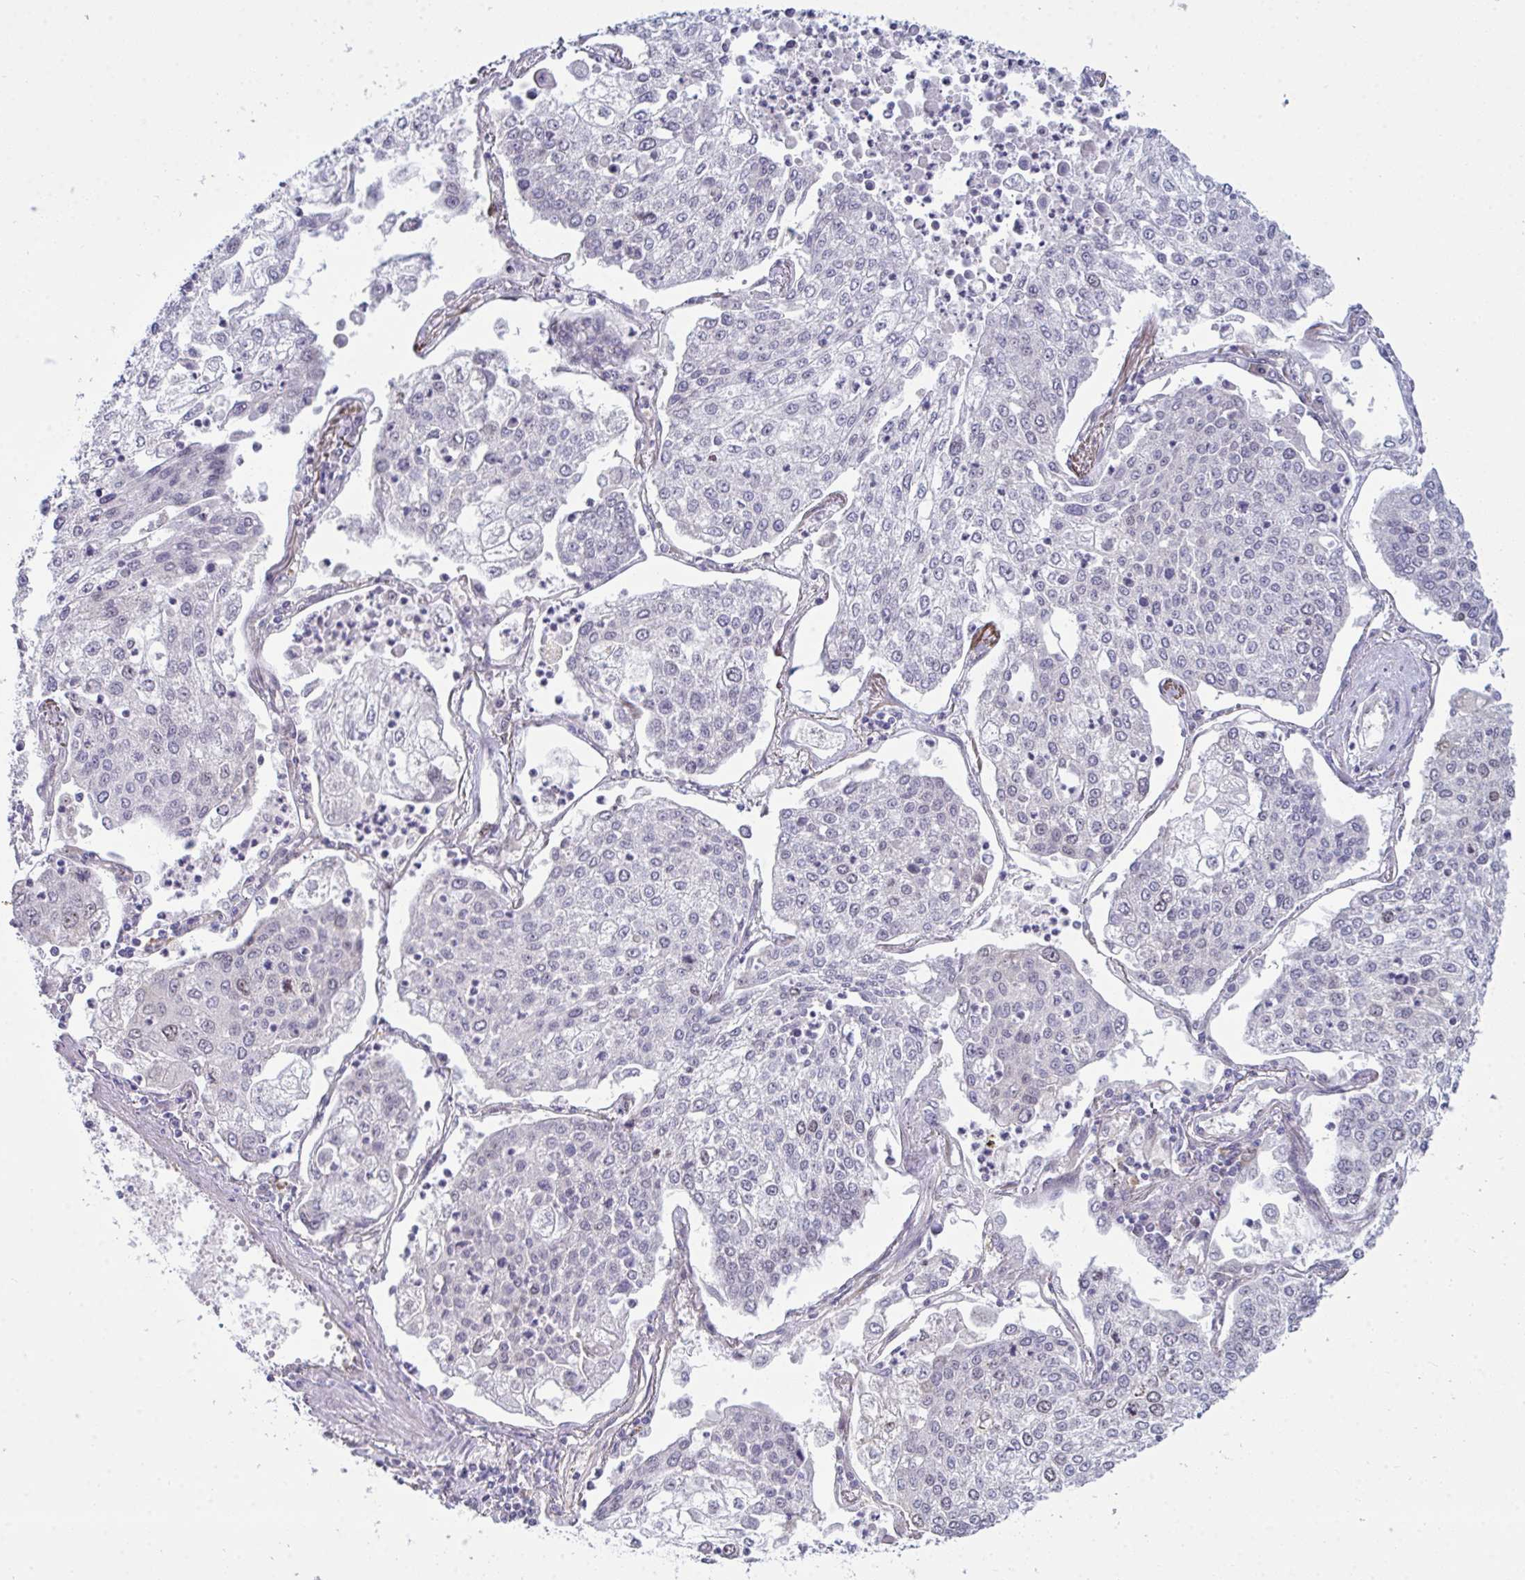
{"staining": {"intensity": "negative", "quantity": "none", "location": "none"}, "tissue": "lung cancer", "cell_type": "Tumor cells", "image_type": "cancer", "snomed": [{"axis": "morphology", "description": "Squamous cell carcinoma, NOS"}, {"axis": "topography", "description": "Lung"}], "caption": "This is an IHC image of squamous cell carcinoma (lung). There is no expression in tumor cells.", "gene": "SETD7", "patient": {"sex": "male", "age": 74}}